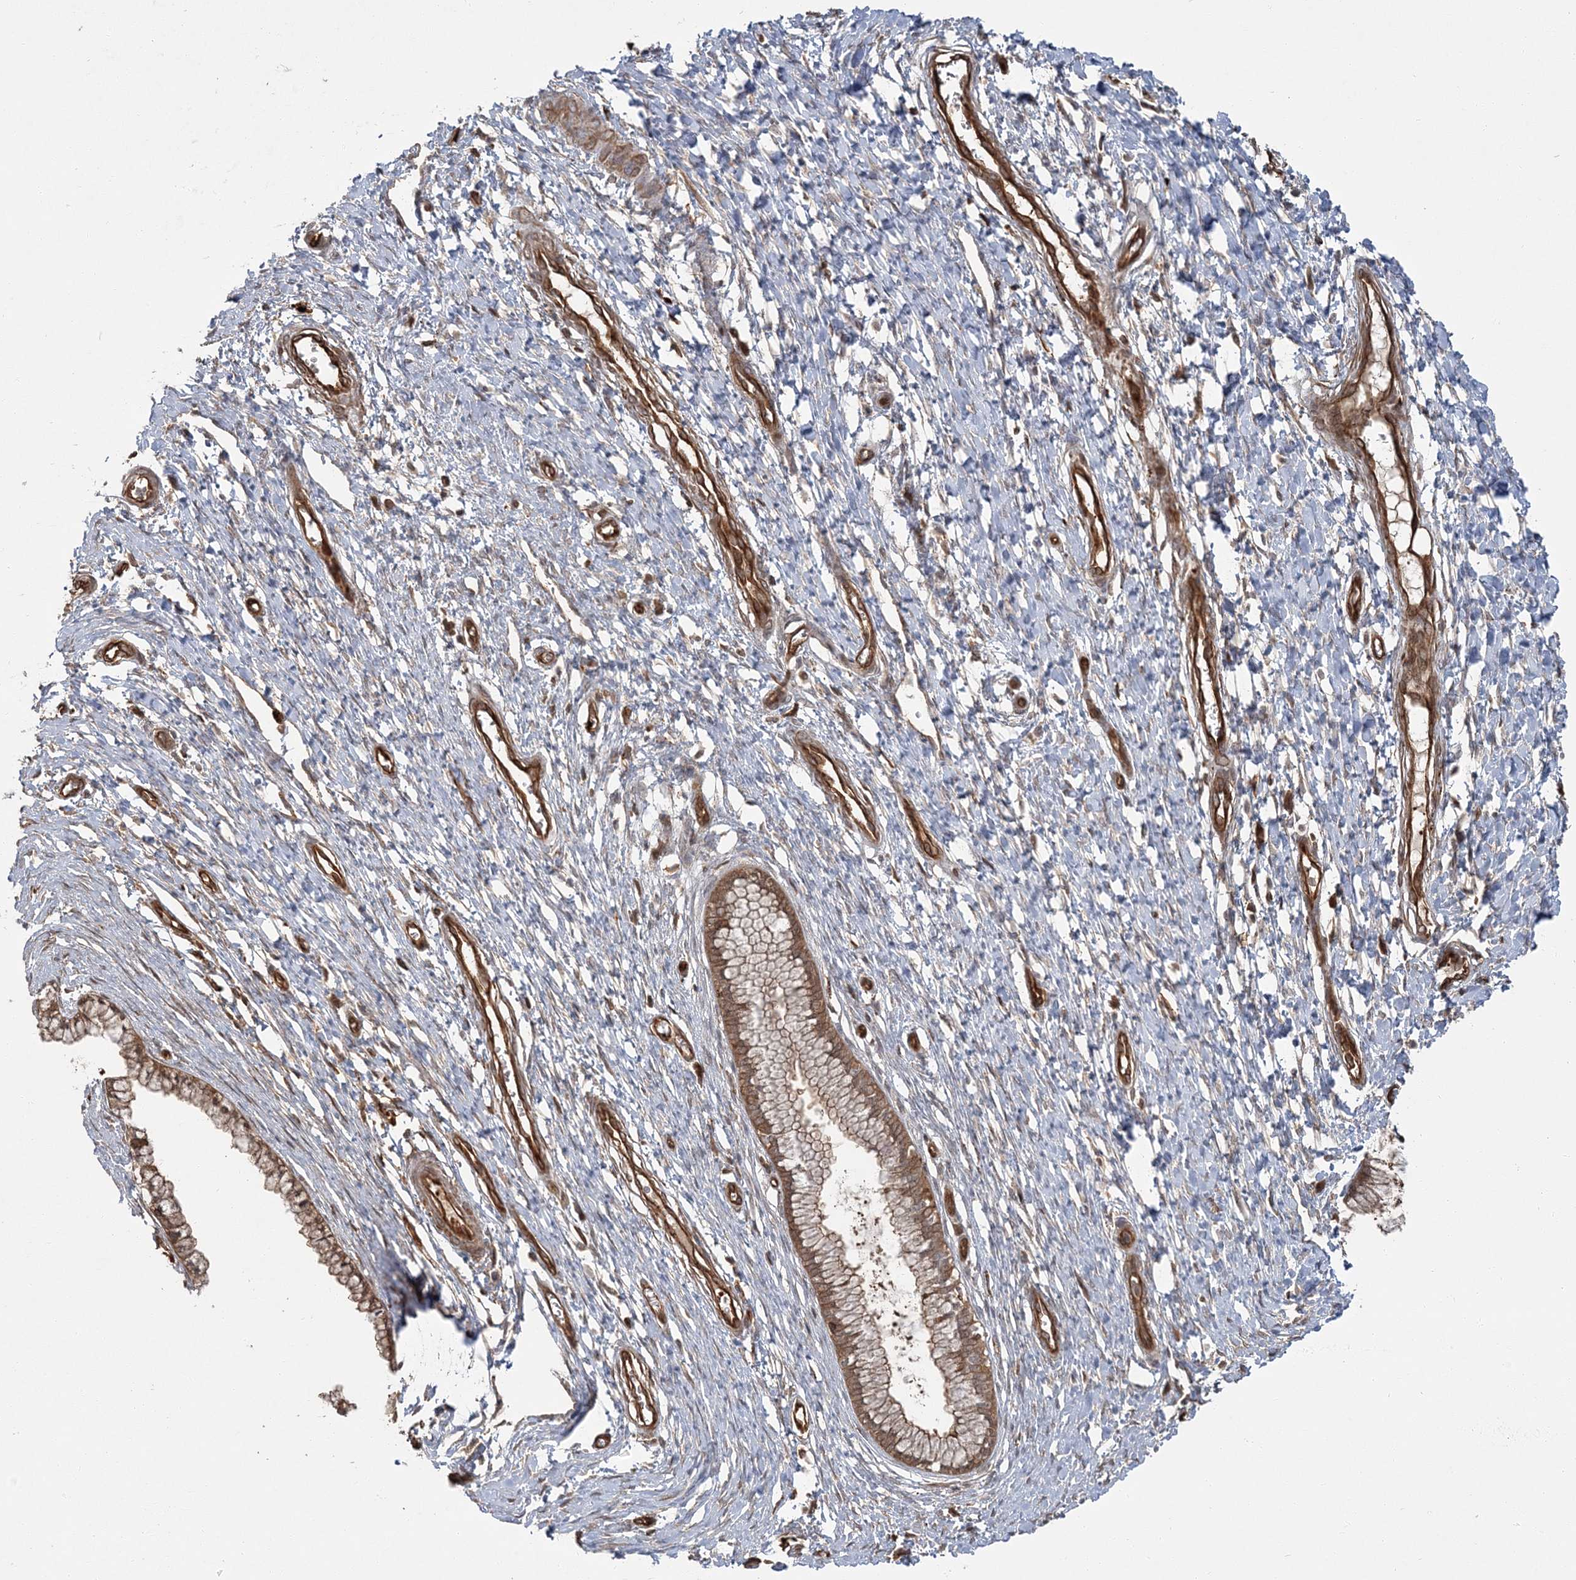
{"staining": {"intensity": "moderate", "quantity": ">75%", "location": "cytoplasmic/membranous"}, "tissue": "cervix", "cell_type": "Glandular cells", "image_type": "normal", "snomed": [{"axis": "morphology", "description": "Normal tissue, NOS"}, {"axis": "topography", "description": "Cervix"}], "caption": "Cervix stained with a protein marker demonstrates moderate staining in glandular cells.", "gene": "RGCC", "patient": {"sex": "female", "age": 55}}